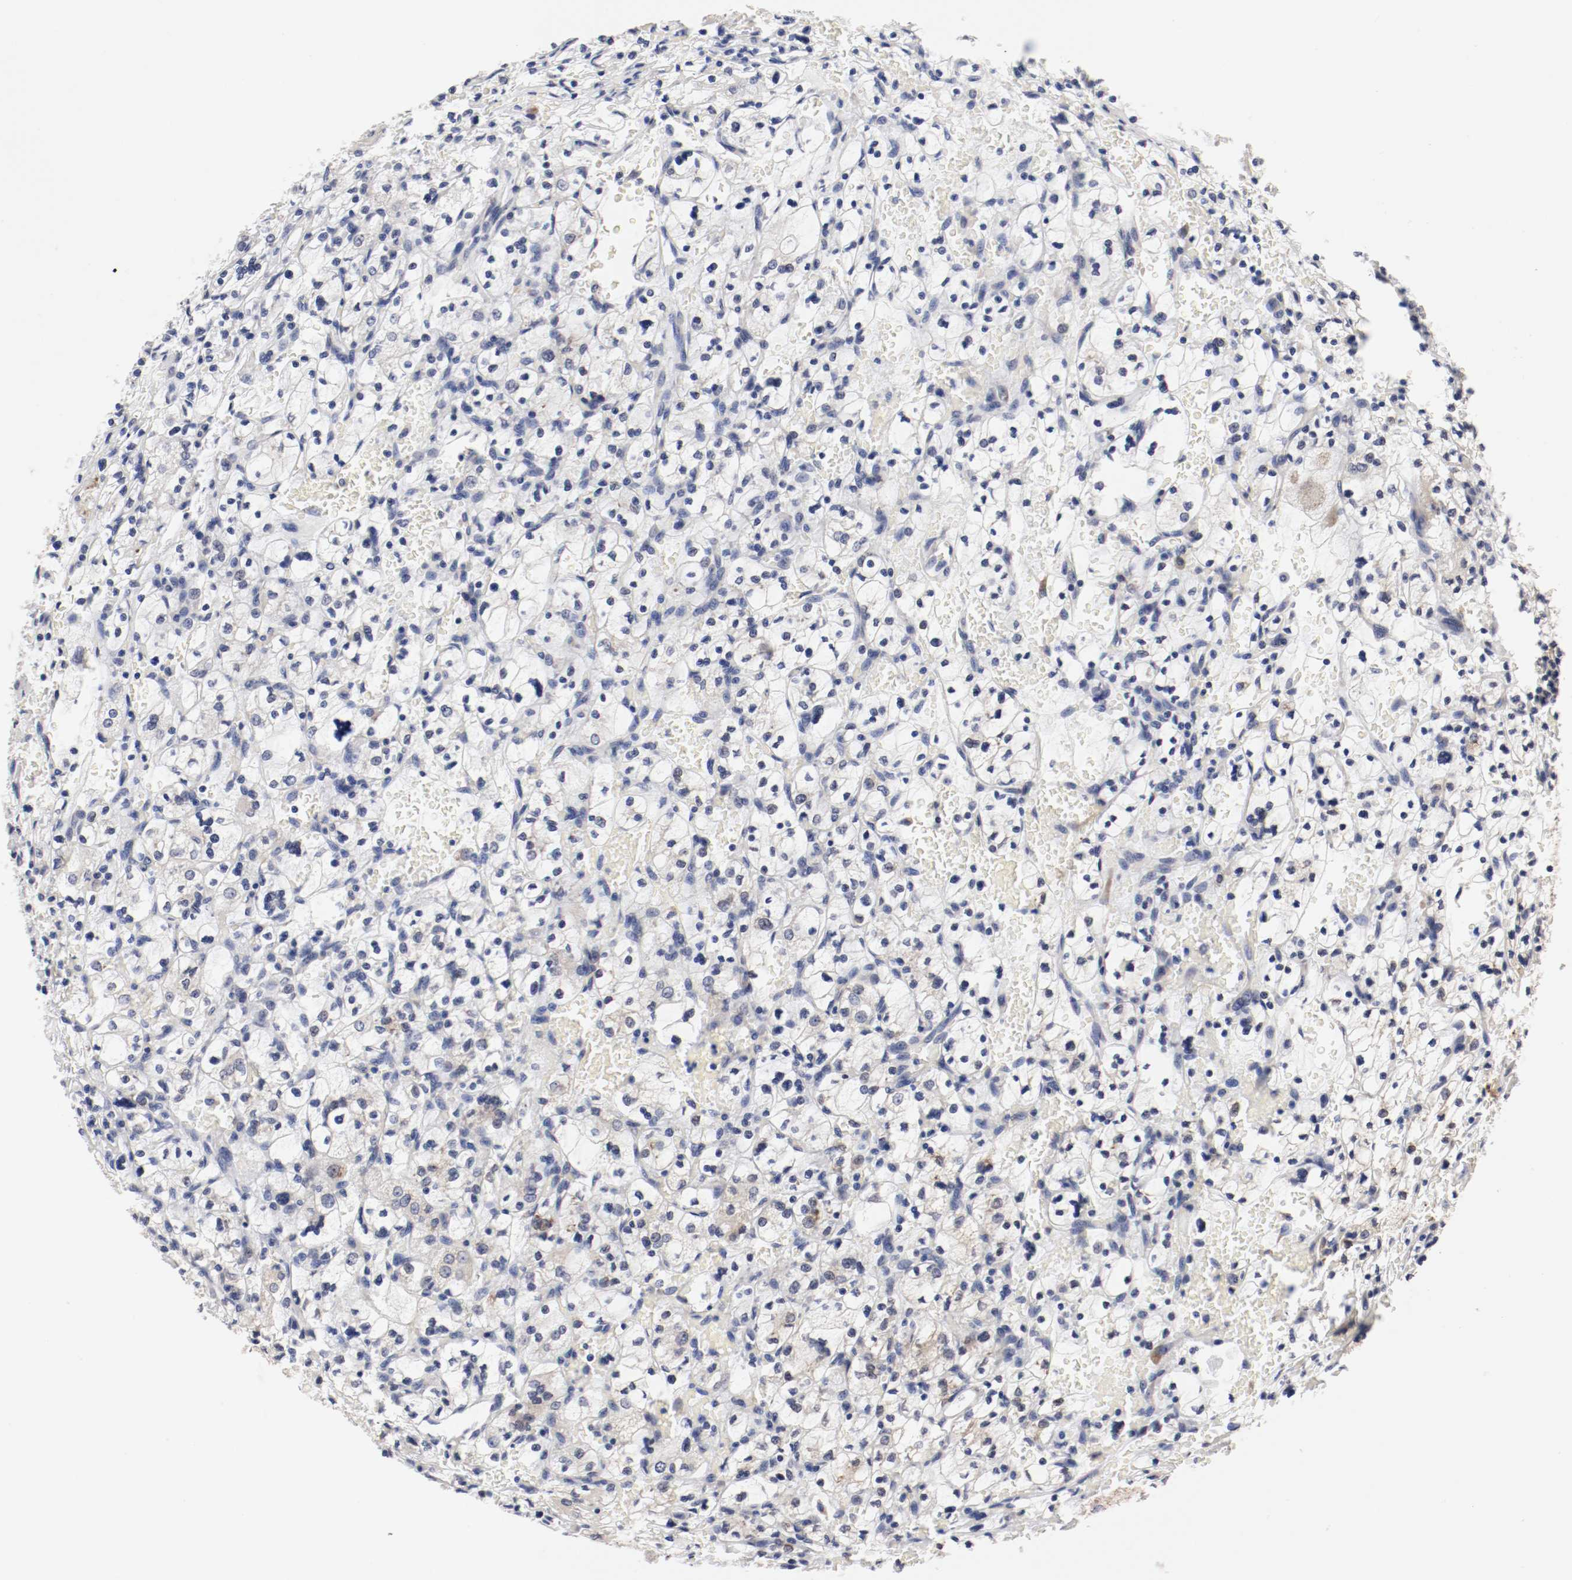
{"staining": {"intensity": "negative", "quantity": "none", "location": "none"}, "tissue": "renal cancer", "cell_type": "Tumor cells", "image_type": "cancer", "snomed": [{"axis": "morphology", "description": "Adenocarcinoma, NOS"}, {"axis": "topography", "description": "Kidney"}], "caption": "Tumor cells are negative for brown protein staining in adenocarcinoma (renal).", "gene": "FKBP3", "patient": {"sex": "female", "age": 83}}